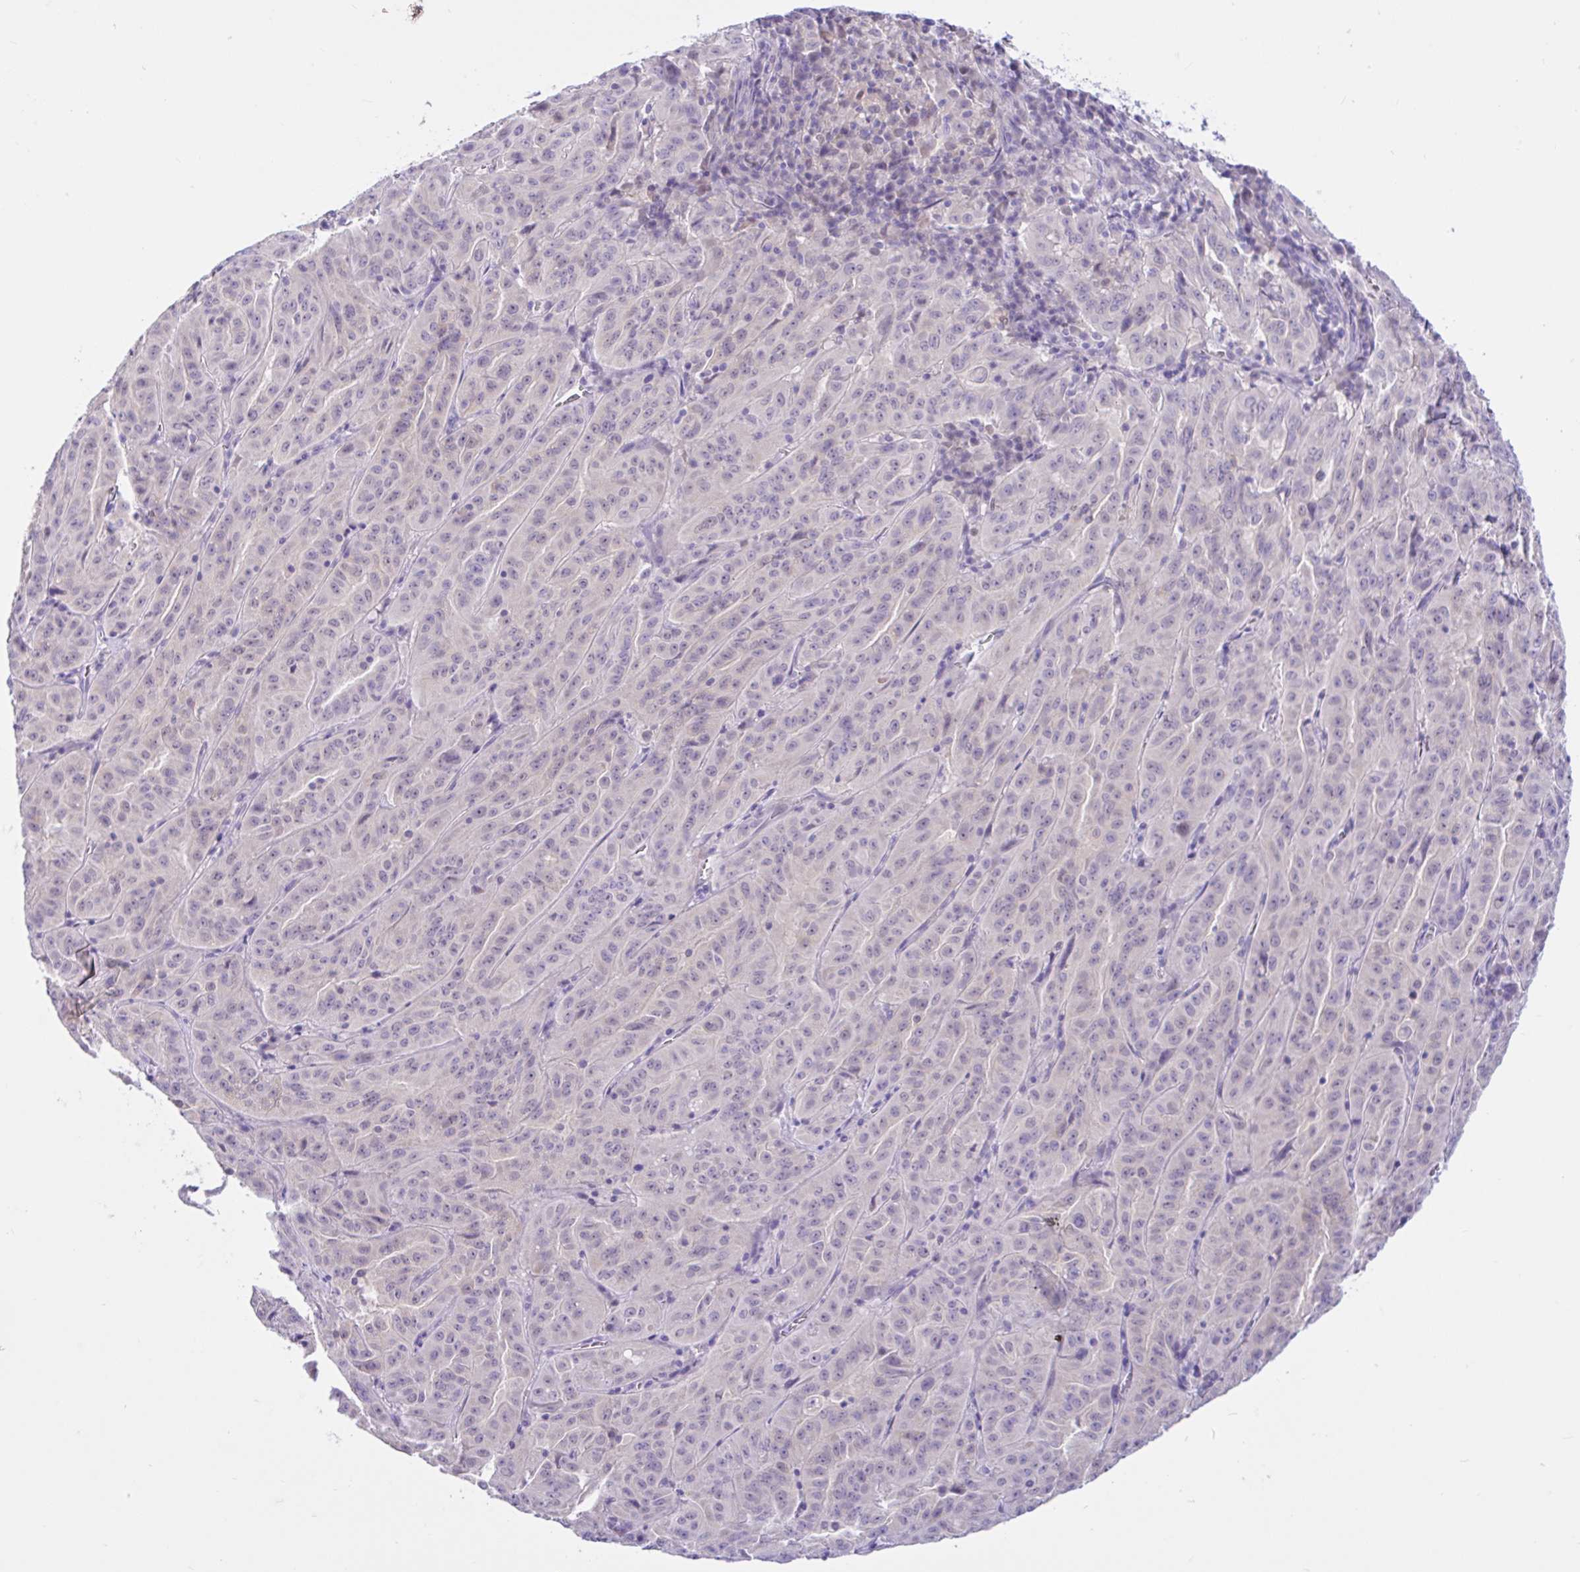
{"staining": {"intensity": "negative", "quantity": "none", "location": "none"}, "tissue": "pancreatic cancer", "cell_type": "Tumor cells", "image_type": "cancer", "snomed": [{"axis": "morphology", "description": "Adenocarcinoma, NOS"}, {"axis": "topography", "description": "Pancreas"}], "caption": "High magnification brightfield microscopy of adenocarcinoma (pancreatic) stained with DAB (3,3'-diaminobenzidine) (brown) and counterstained with hematoxylin (blue): tumor cells show no significant positivity.", "gene": "ANO4", "patient": {"sex": "male", "age": 63}}